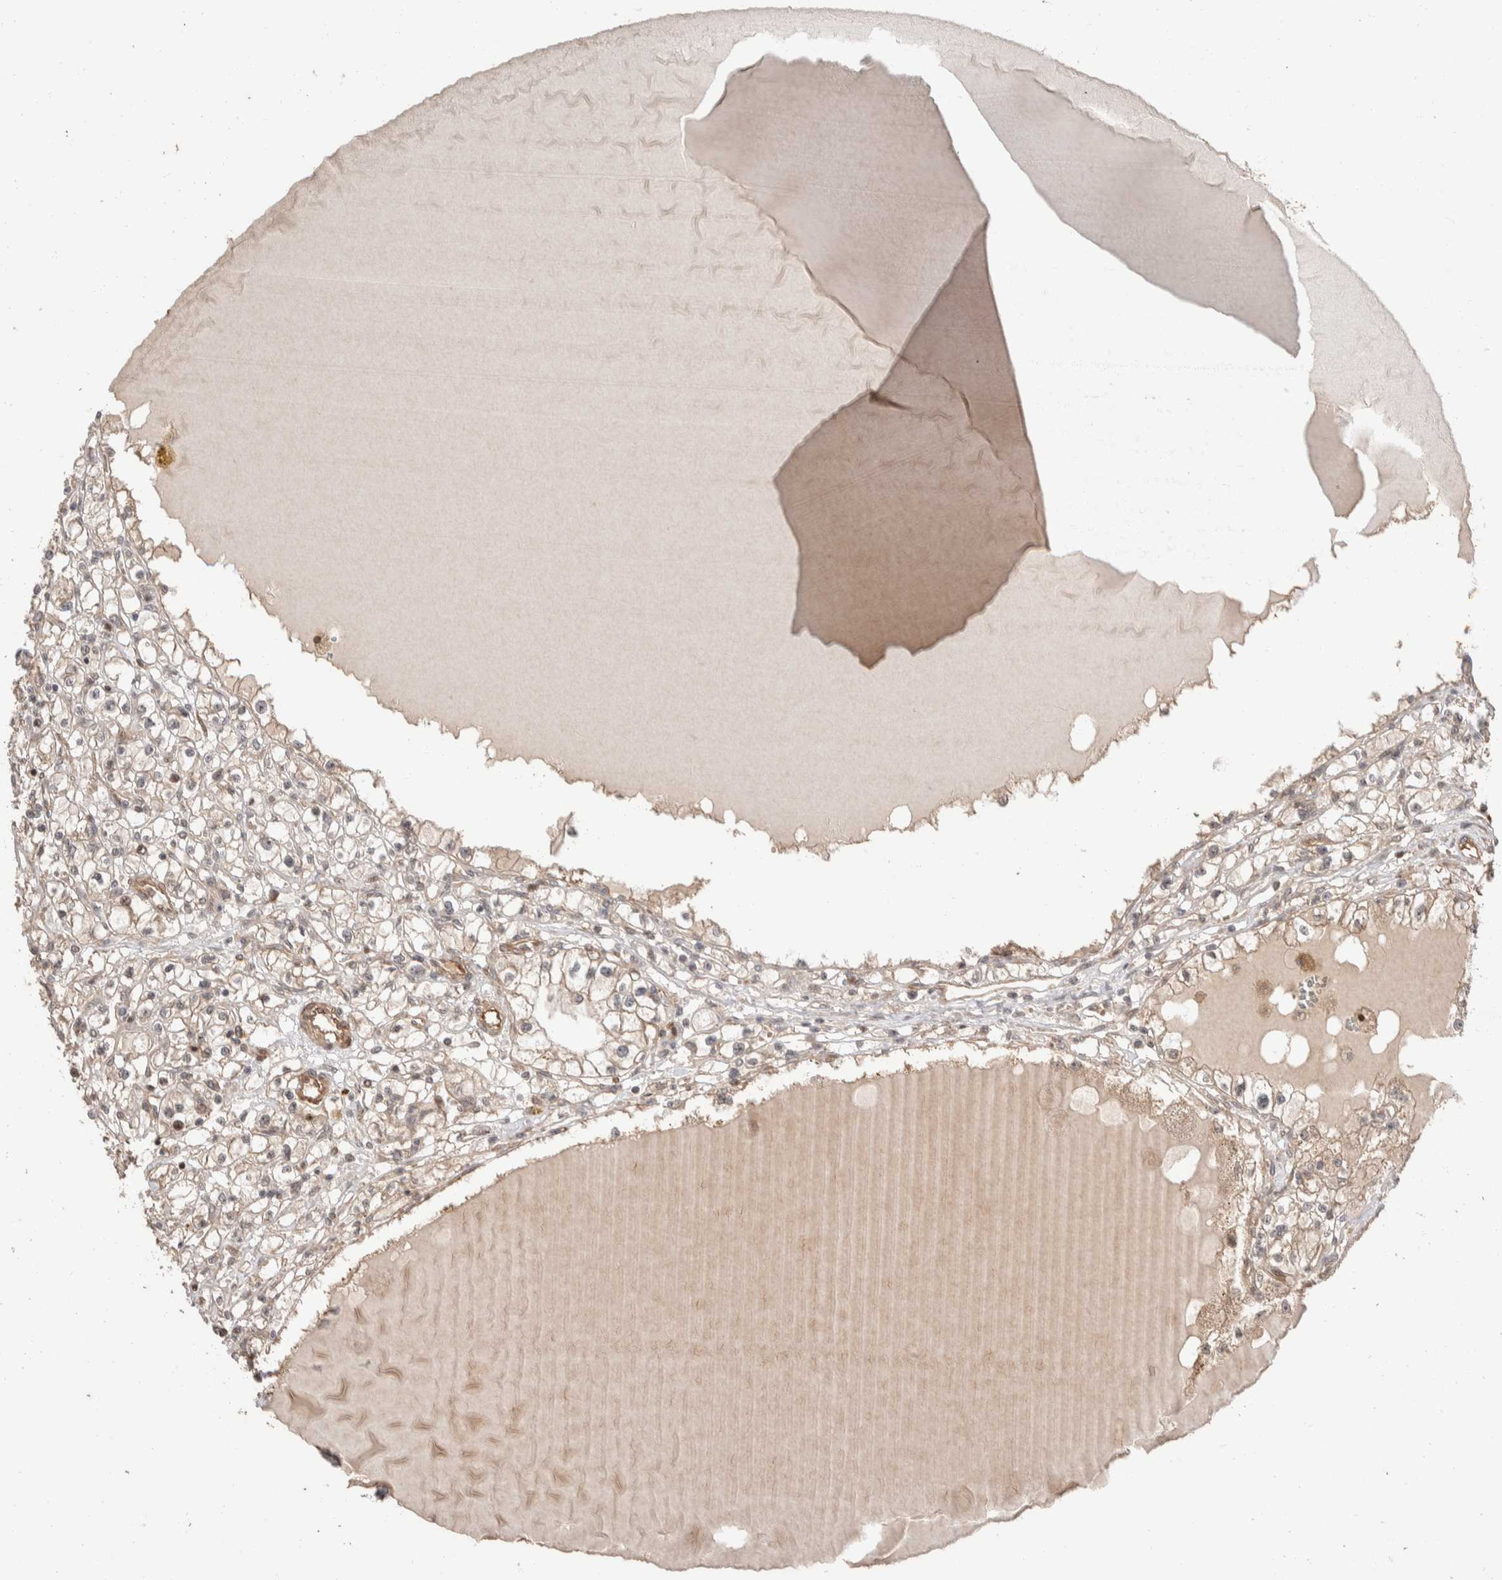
{"staining": {"intensity": "weak", "quantity": ">75%", "location": "cytoplasmic/membranous"}, "tissue": "renal cancer", "cell_type": "Tumor cells", "image_type": "cancer", "snomed": [{"axis": "morphology", "description": "Adenocarcinoma, NOS"}, {"axis": "topography", "description": "Kidney"}], "caption": "The immunohistochemical stain labels weak cytoplasmic/membranous positivity in tumor cells of renal cancer (adenocarcinoma) tissue.", "gene": "ERC1", "patient": {"sex": "male", "age": 56}}